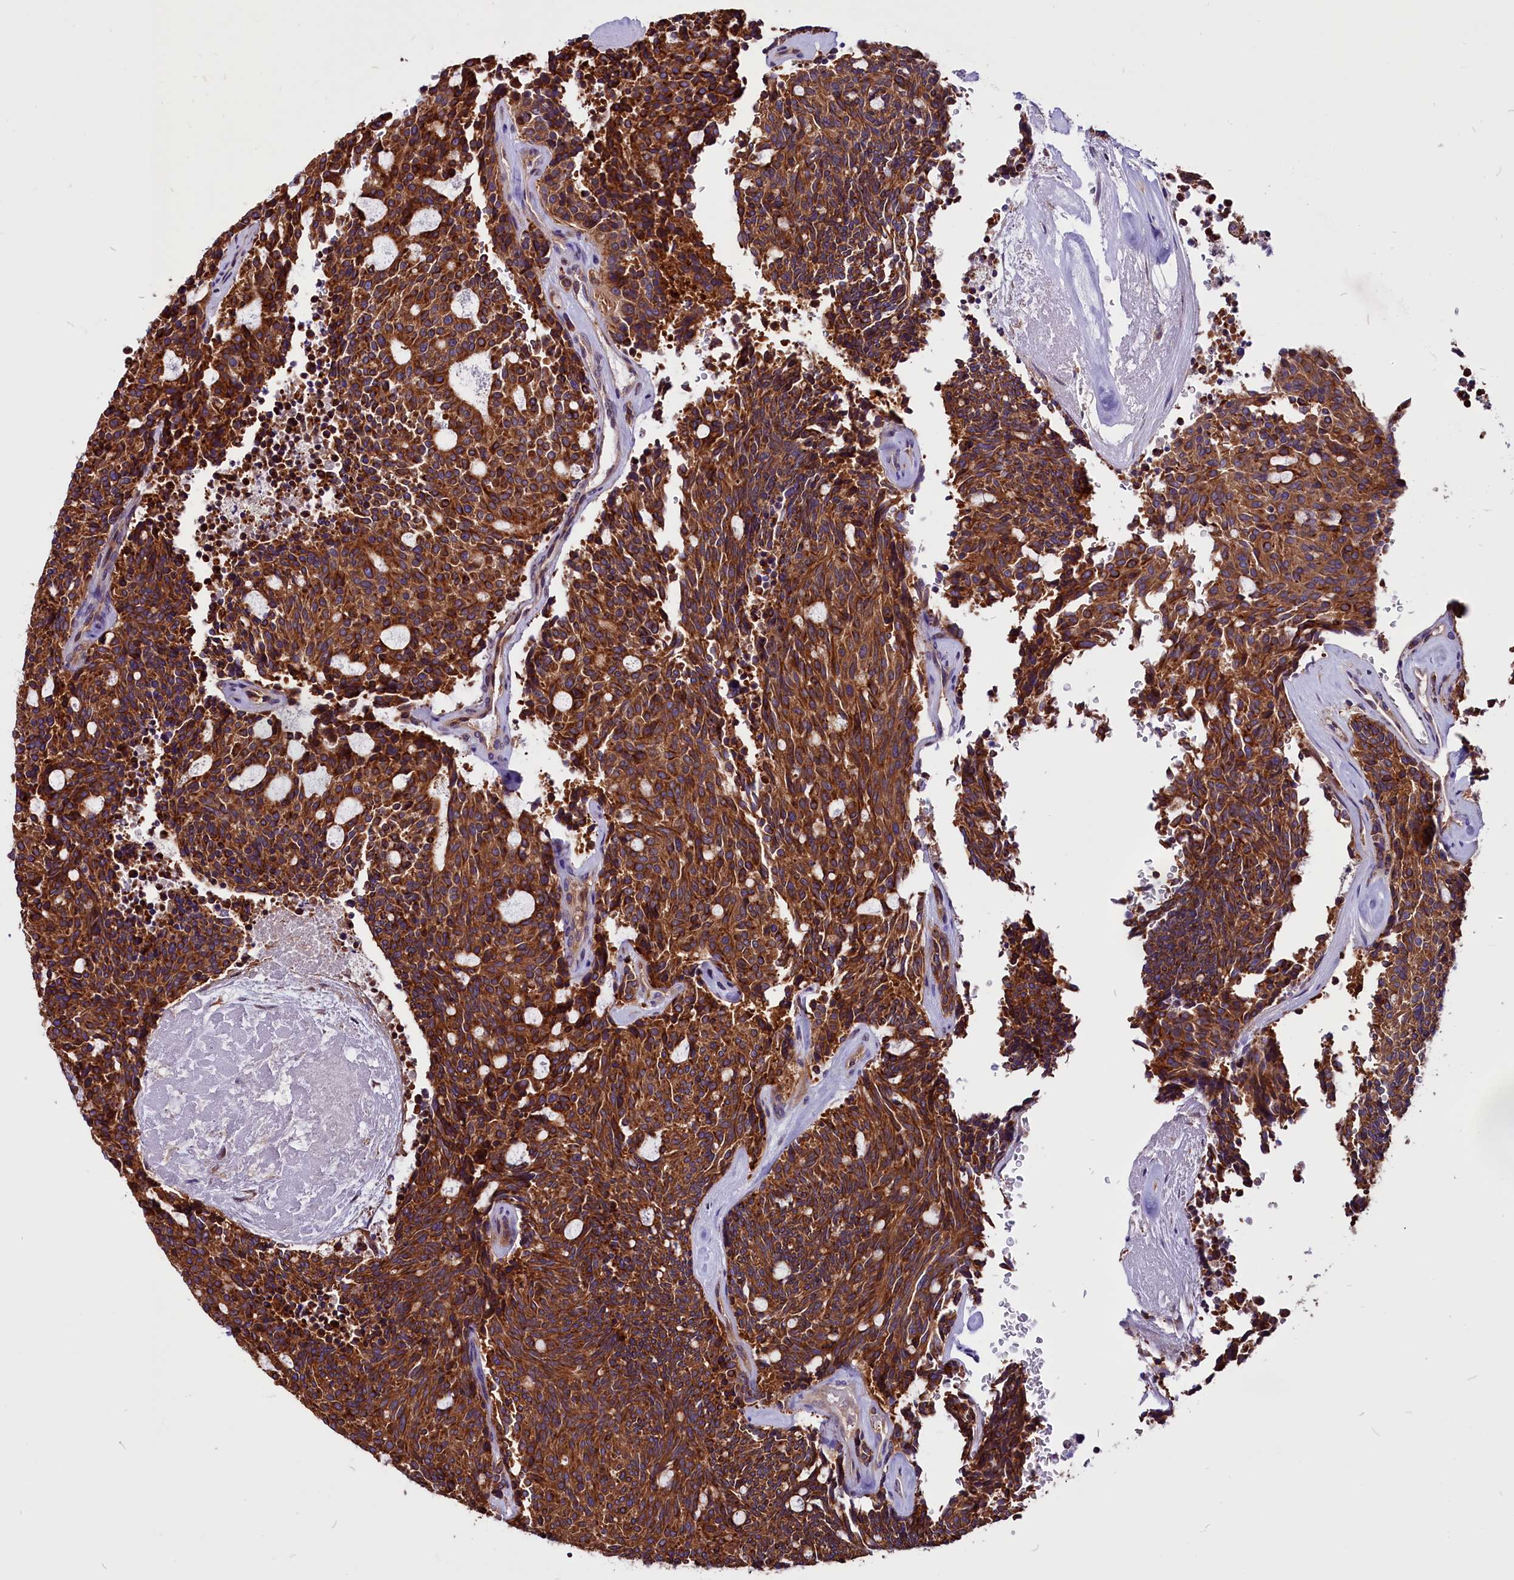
{"staining": {"intensity": "strong", "quantity": ">75%", "location": "cytoplasmic/membranous"}, "tissue": "carcinoid", "cell_type": "Tumor cells", "image_type": "cancer", "snomed": [{"axis": "morphology", "description": "Carcinoid, malignant, NOS"}, {"axis": "topography", "description": "Pancreas"}], "caption": "Carcinoid tissue shows strong cytoplasmic/membranous positivity in about >75% of tumor cells, visualized by immunohistochemistry. (DAB (3,3'-diaminobenzidine) IHC, brown staining for protein, blue staining for nuclei).", "gene": "EIF3G", "patient": {"sex": "female", "age": 54}}